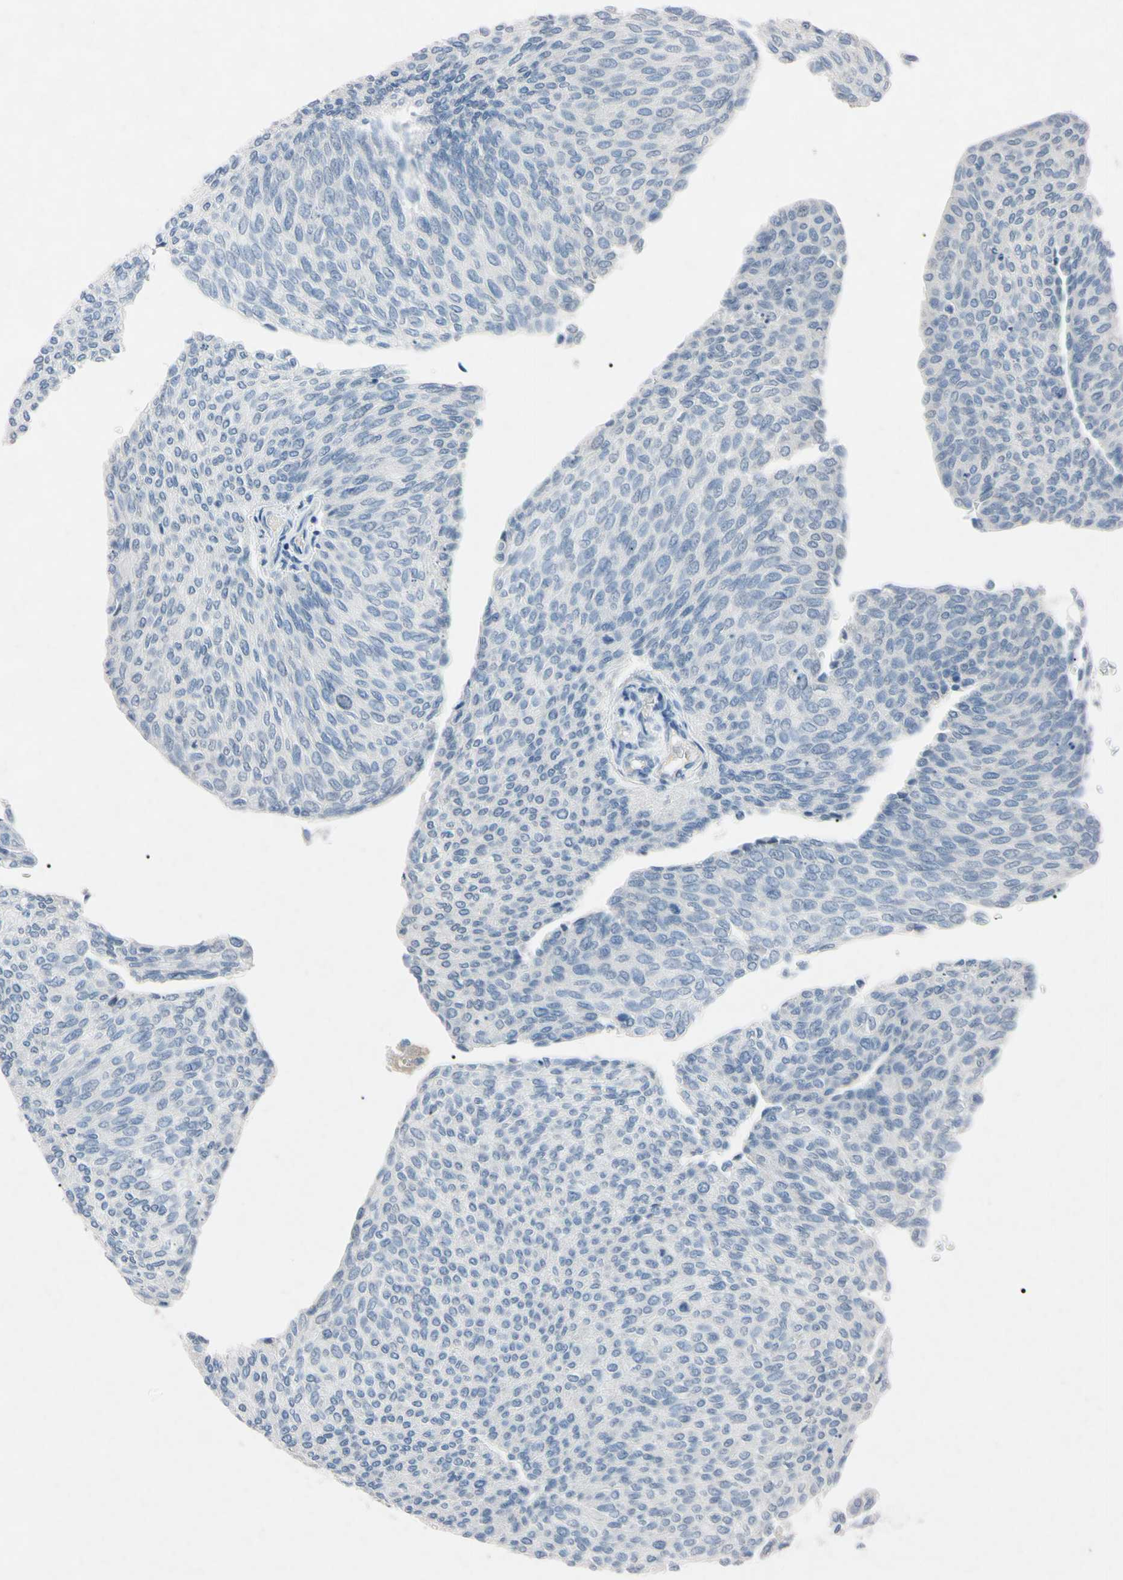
{"staining": {"intensity": "negative", "quantity": "none", "location": "none"}, "tissue": "urothelial cancer", "cell_type": "Tumor cells", "image_type": "cancer", "snomed": [{"axis": "morphology", "description": "Urothelial carcinoma, Low grade"}, {"axis": "topography", "description": "Urinary bladder"}], "caption": "A high-resolution histopathology image shows immunohistochemistry staining of low-grade urothelial carcinoma, which demonstrates no significant positivity in tumor cells. (DAB immunohistochemistry with hematoxylin counter stain).", "gene": "ELN", "patient": {"sex": "female", "age": 79}}